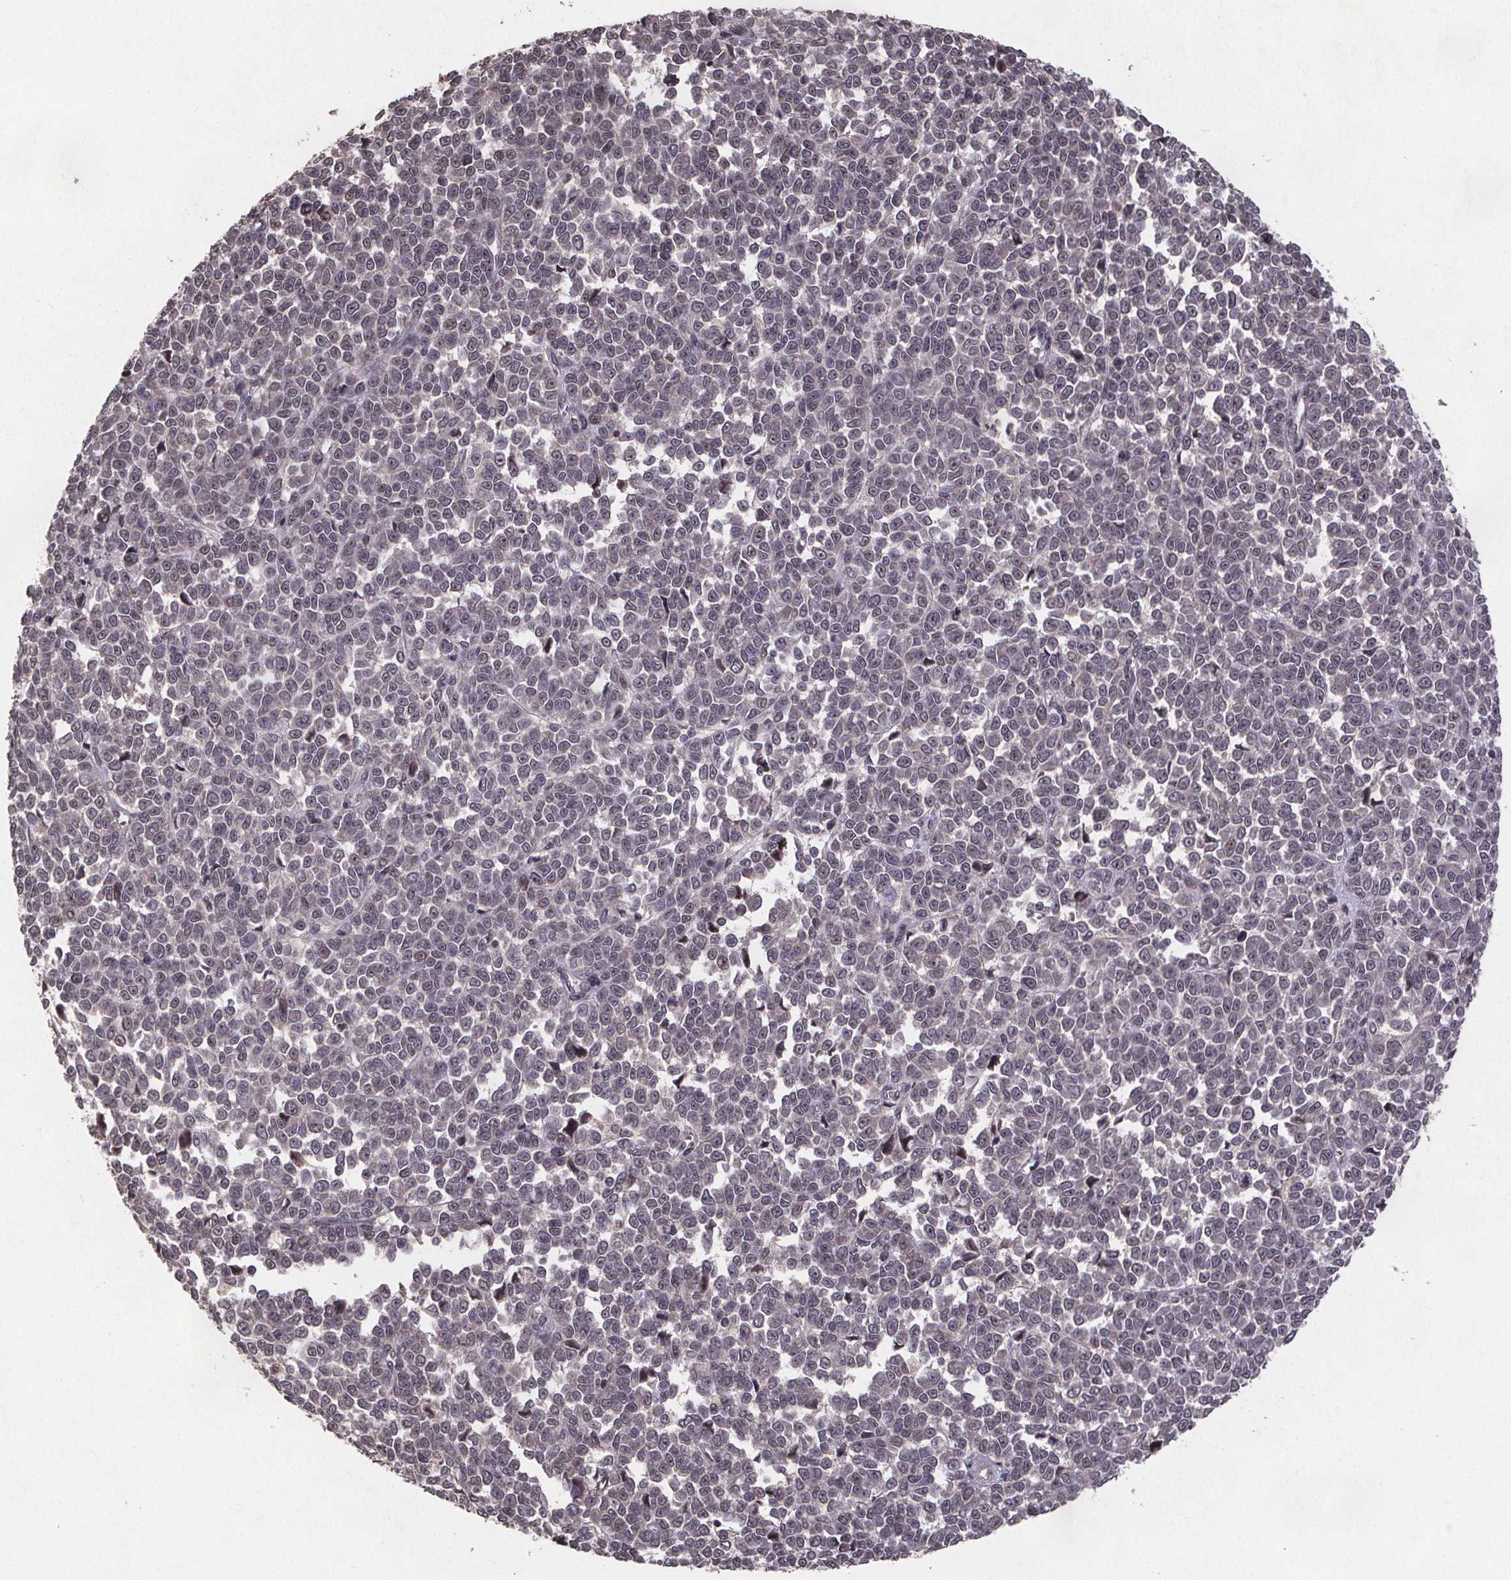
{"staining": {"intensity": "negative", "quantity": "none", "location": "none"}, "tissue": "melanoma", "cell_type": "Tumor cells", "image_type": "cancer", "snomed": [{"axis": "morphology", "description": "Malignant melanoma, NOS"}, {"axis": "topography", "description": "Skin"}], "caption": "This is a photomicrograph of immunohistochemistry (IHC) staining of malignant melanoma, which shows no positivity in tumor cells.", "gene": "GPX3", "patient": {"sex": "female", "age": 95}}